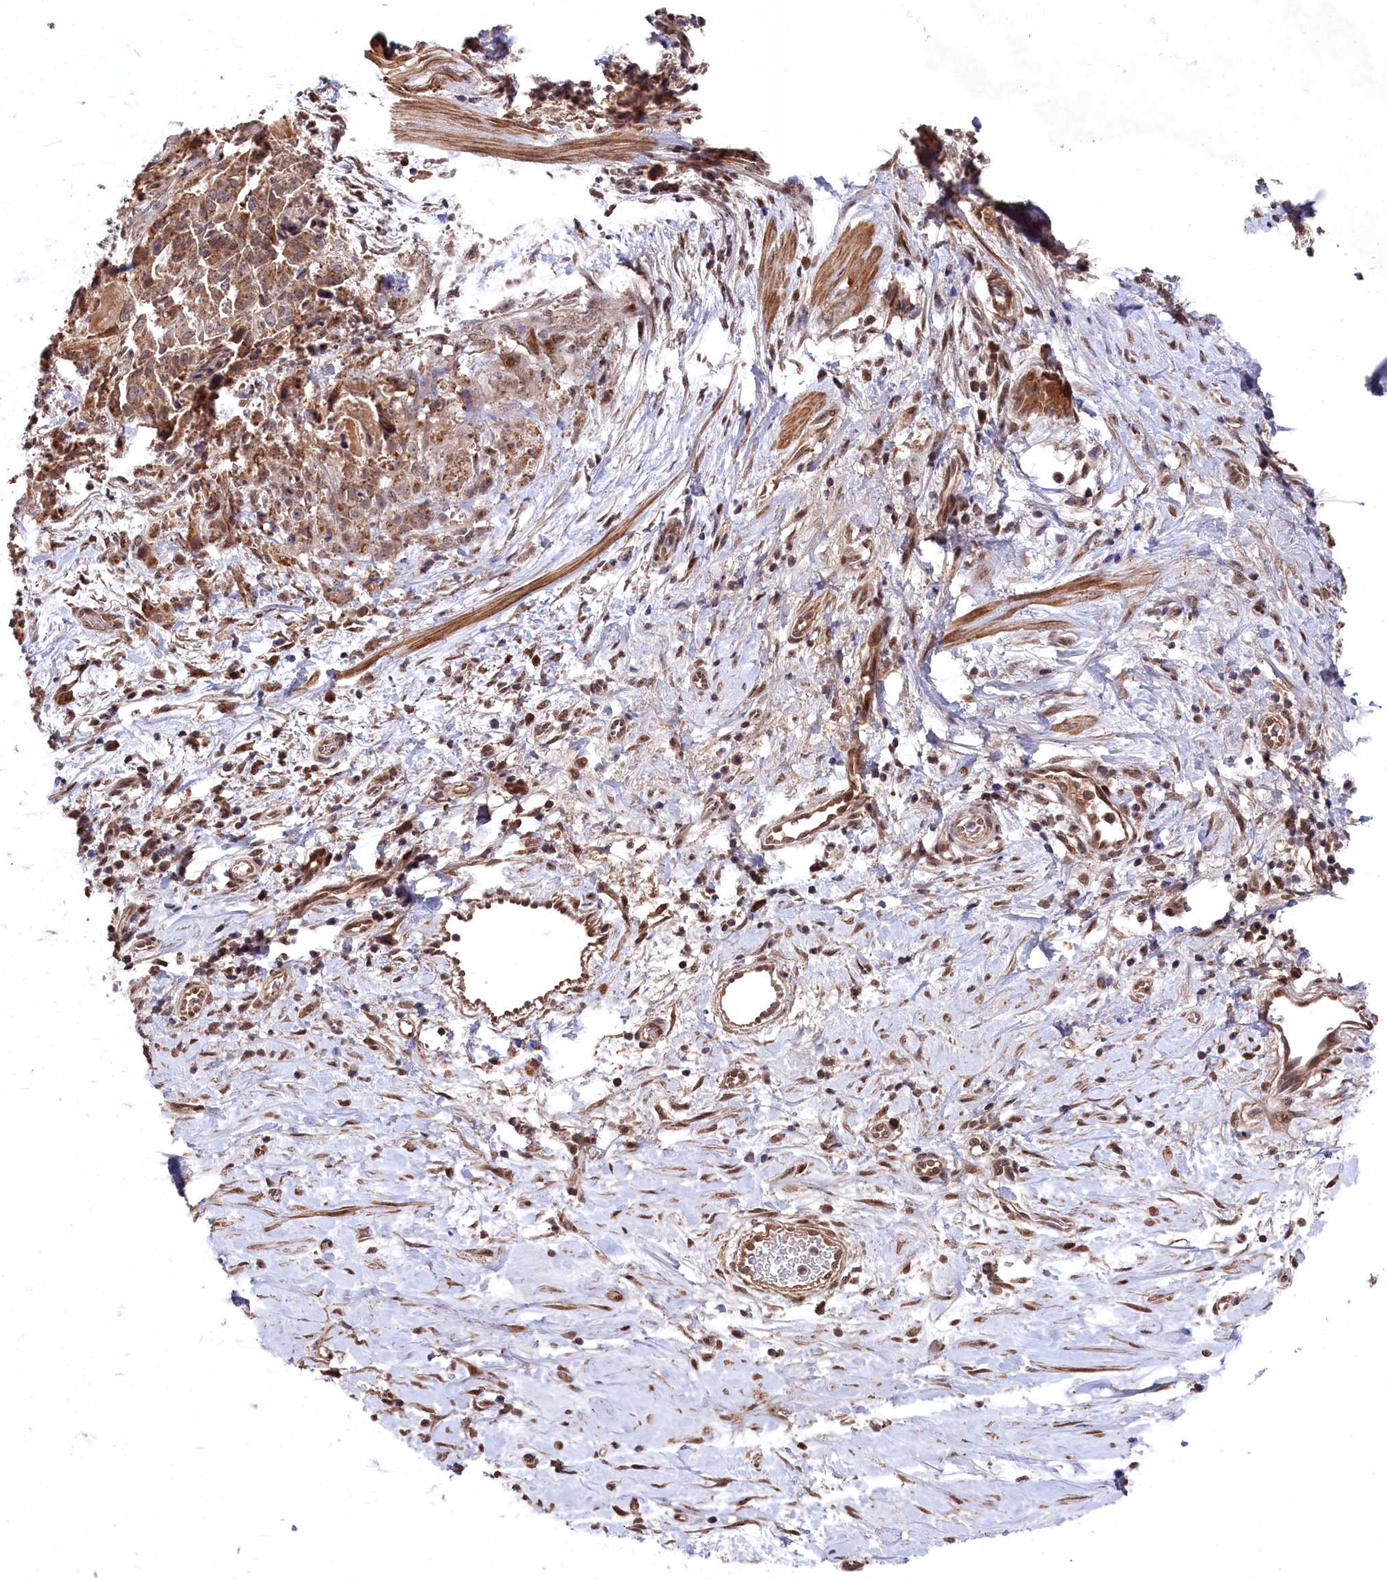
{"staining": {"intensity": "moderate", "quantity": ">75%", "location": "cytoplasmic/membranous"}, "tissue": "stomach cancer", "cell_type": "Tumor cells", "image_type": "cancer", "snomed": [{"axis": "morphology", "description": "Adenocarcinoma, NOS"}, {"axis": "topography", "description": "Stomach"}], "caption": "Immunohistochemistry (IHC) histopathology image of human stomach adenocarcinoma stained for a protein (brown), which exhibits medium levels of moderate cytoplasmic/membranous positivity in approximately >75% of tumor cells.", "gene": "CLPX", "patient": {"sex": "male", "age": 48}}